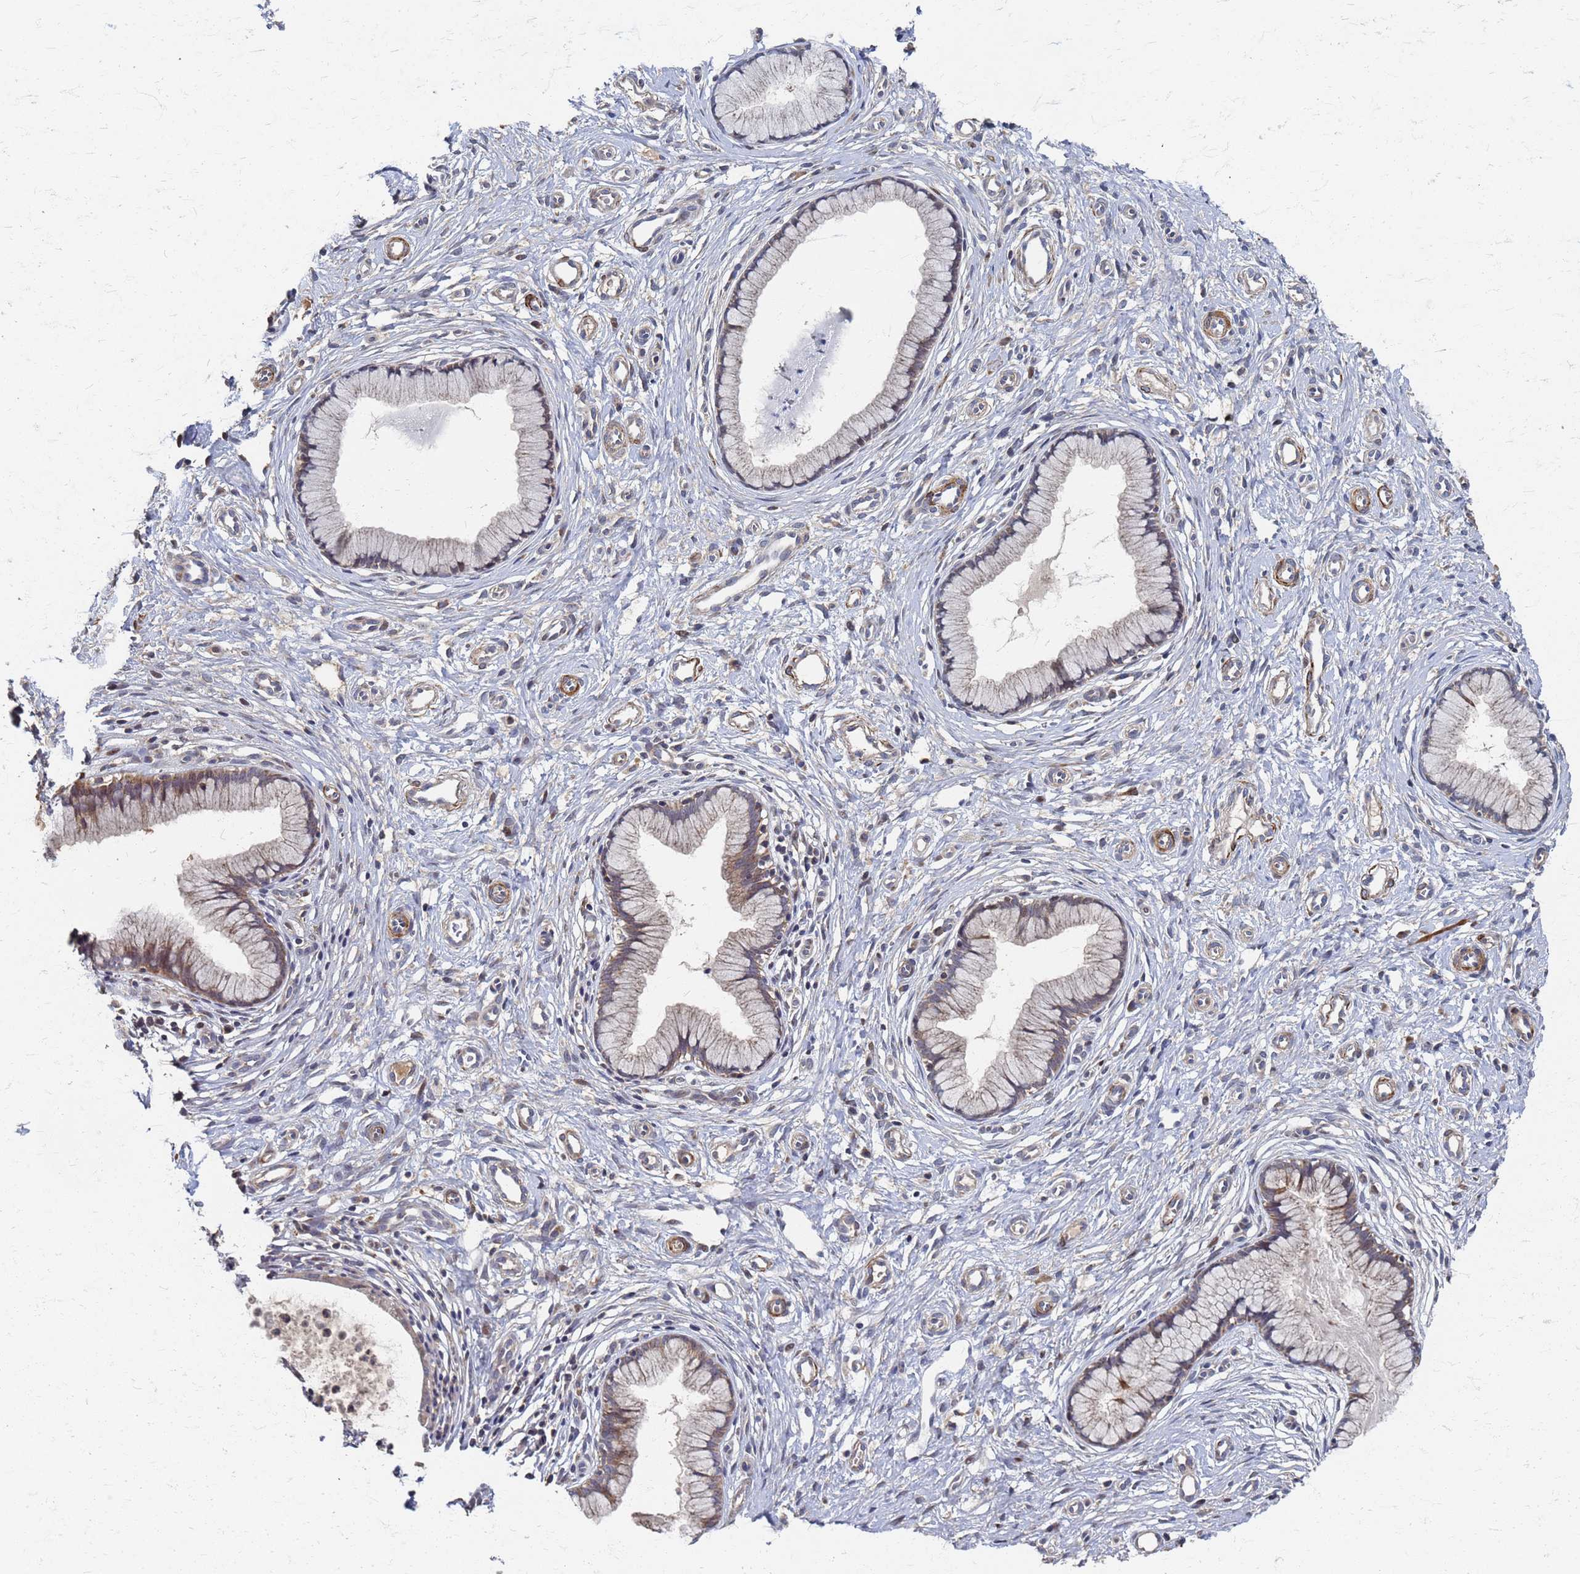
{"staining": {"intensity": "weak", "quantity": "25%-75%", "location": "cytoplasmic/membranous"}, "tissue": "cervix", "cell_type": "Glandular cells", "image_type": "normal", "snomed": [{"axis": "morphology", "description": "Normal tissue, NOS"}, {"axis": "topography", "description": "Cervix"}], "caption": "Immunohistochemistry (IHC) photomicrograph of unremarkable cervix stained for a protein (brown), which reveals low levels of weak cytoplasmic/membranous staining in approximately 25%-75% of glandular cells.", "gene": "ATPAF1", "patient": {"sex": "female", "age": 36}}